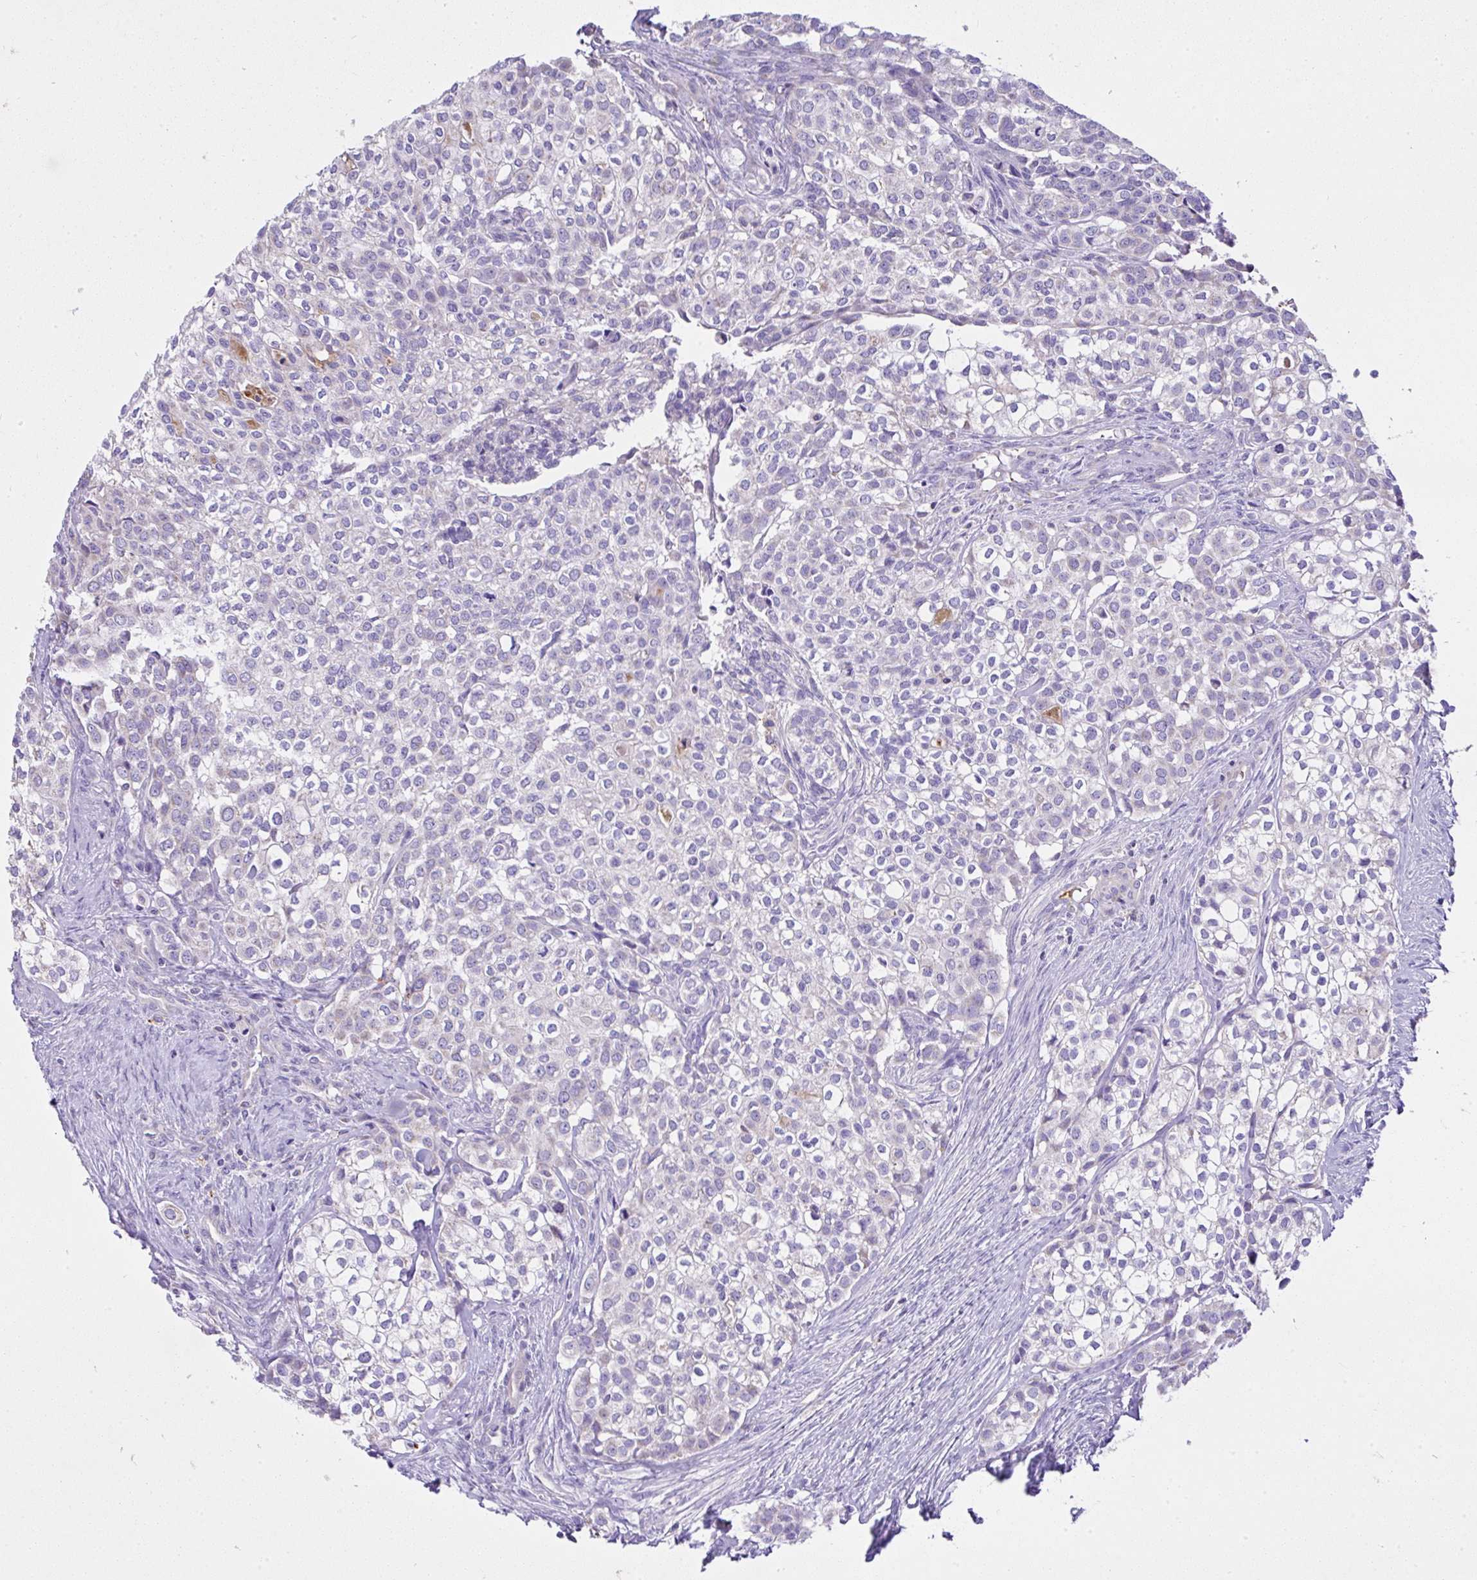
{"staining": {"intensity": "negative", "quantity": "none", "location": "none"}, "tissue": "head and neck cancer", "cell_type": "Tumor cells", "image_type": "cancer", "snomed": [{"axis": "morphology", "description": "Adenocarcinoma, NOS"}, {"axis": "topography", "description": "Head-Neck"}], "caption": "The photomicrograph displays no significant positivity in tumor cells of adenocarcinoma (head and neck).", "gene": "CCDC142", "patient": {"sex": "male", "age": 81}}